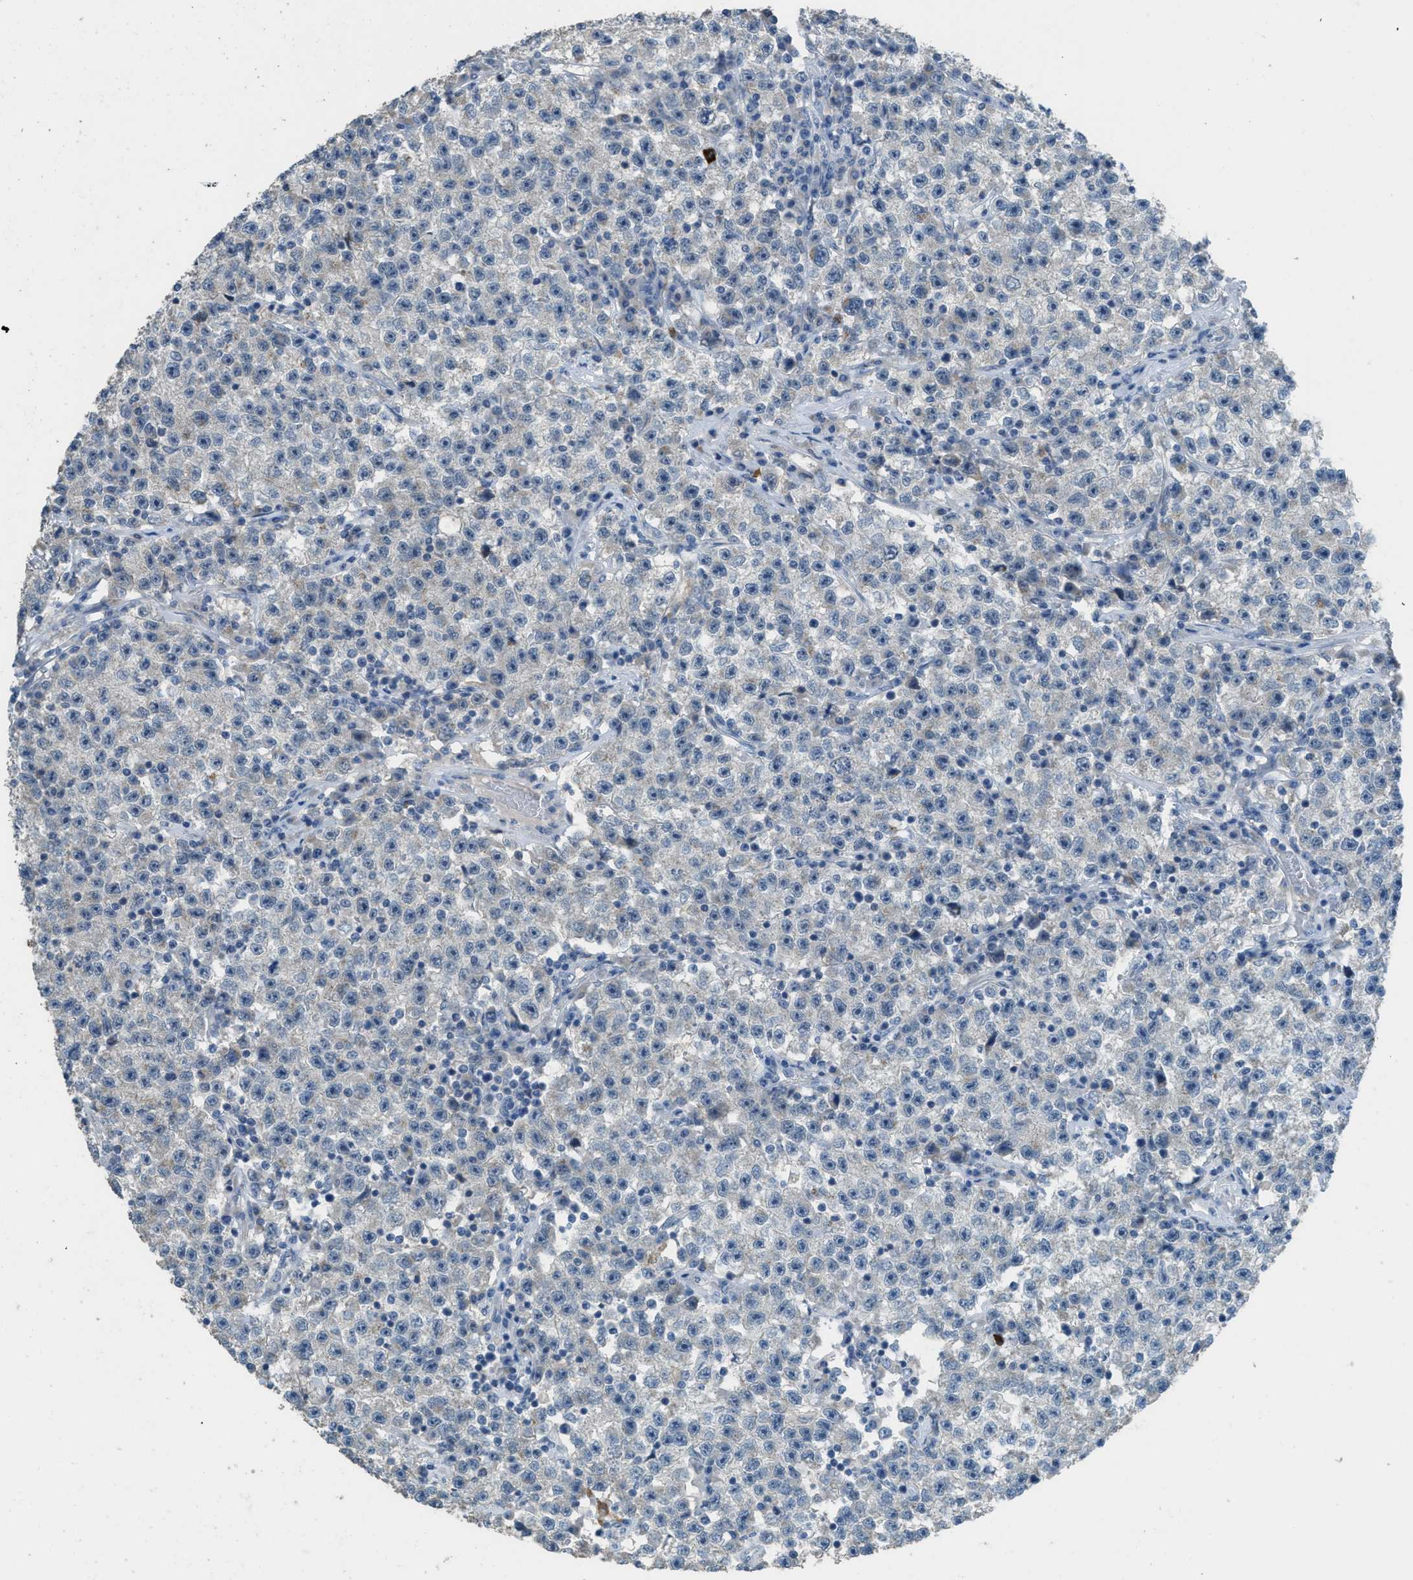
{"staining": {"intensity": "weak", "quantity": "<25%", "location": "cytoplasmic/membranous"}, "tissue": "testis cancer", "cell_type": "Tumor cells", "image_type": "cancer", "snomed": [{"axis": "morphology", "description": "Seminoma, NOS"}, {"axis": "topography", "description": "Testis"}], "caption": "High magnification brightfield microscopy of testis cancer stained with DAB (brown) and counterstained with hematoxylin (blue): tumor cells show no significant expression. (DAB (3,3'-diaminobenzidine) IHC visualized using brightfield microscopy, high magnification).", "gene": "TIMD4", "patient": {"sex": "male", "age": 22}}